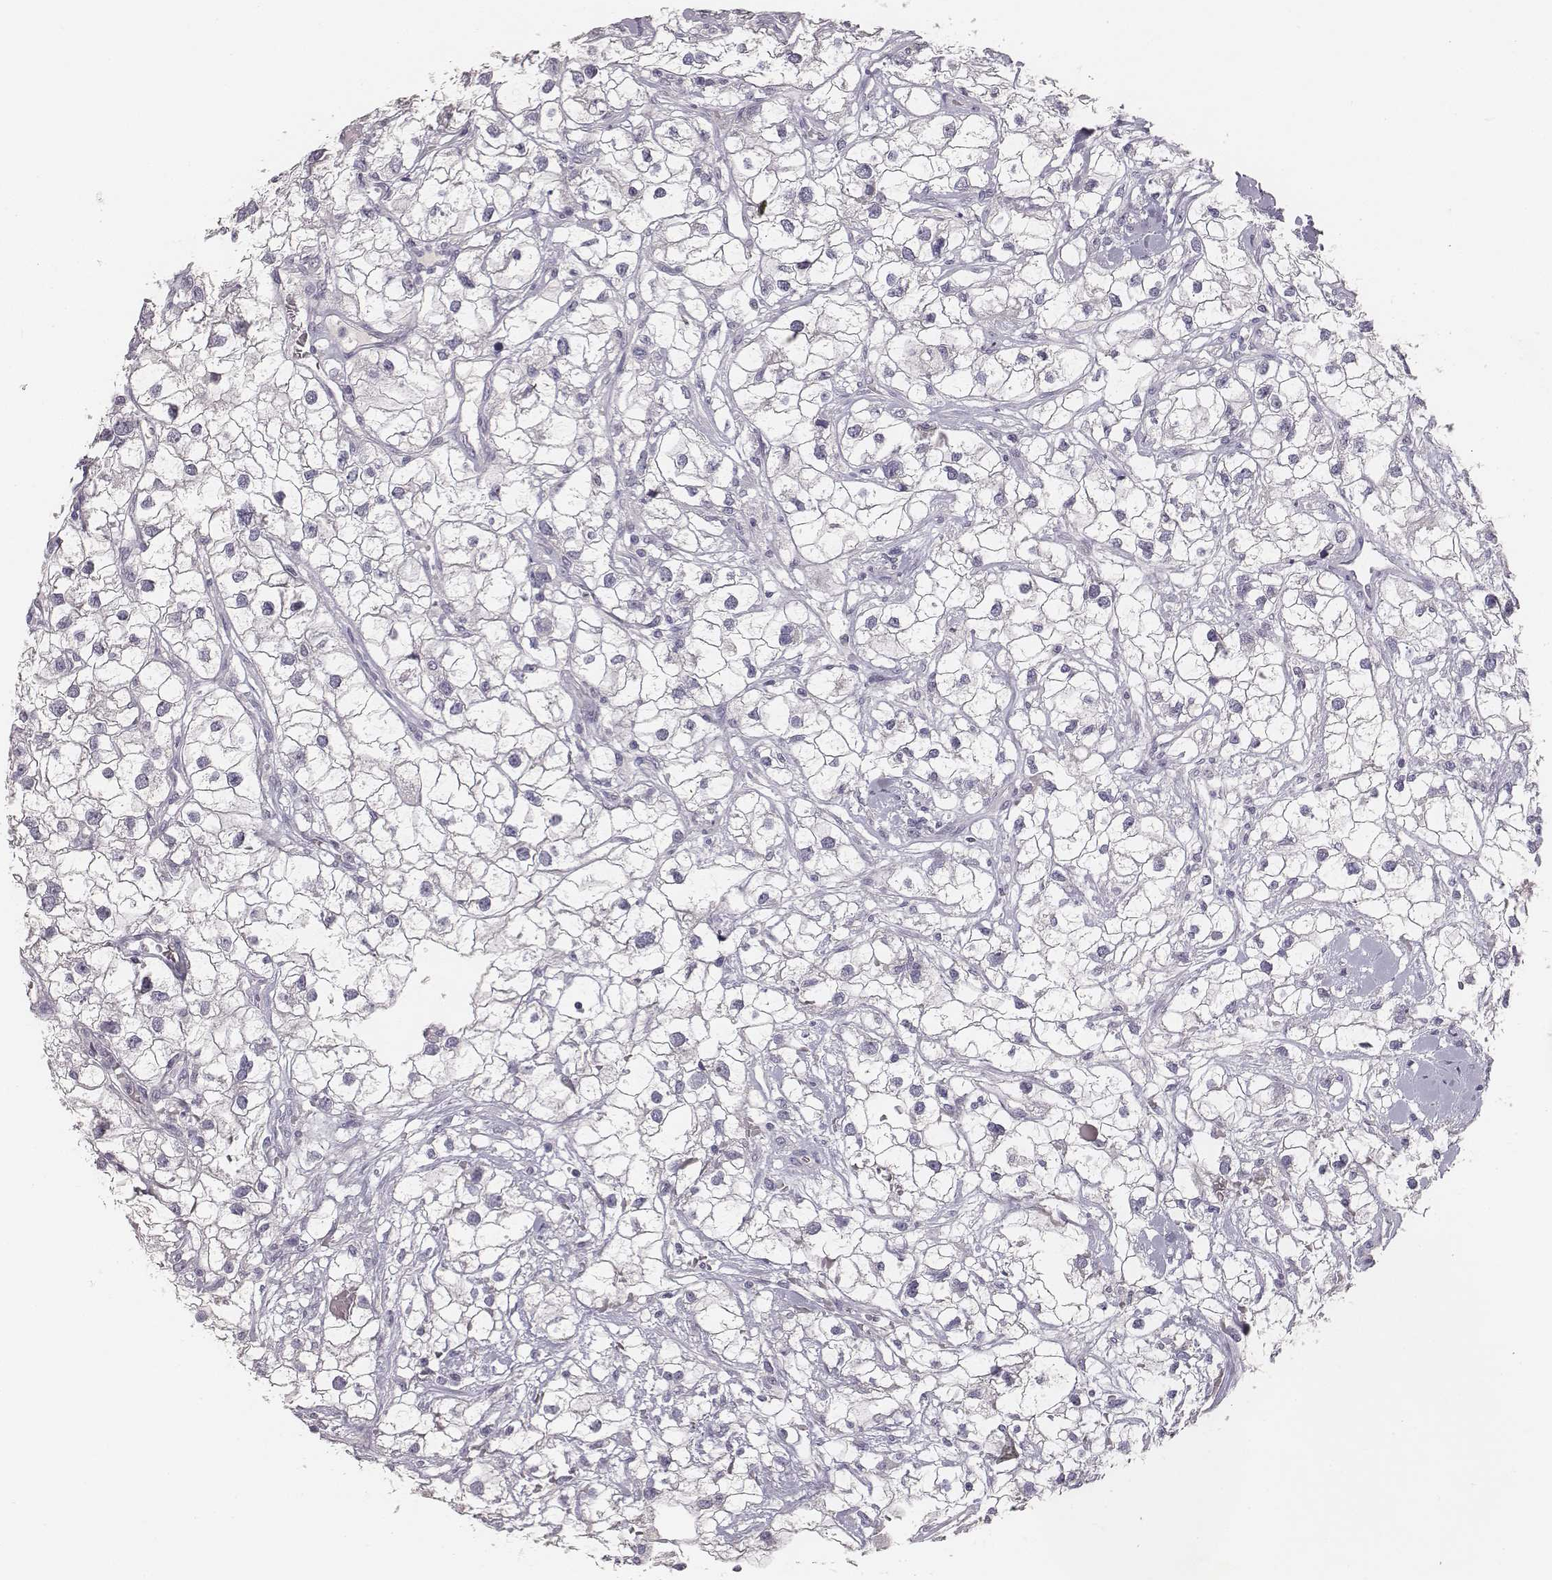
{"staining": {"intensity": "negative", "quantity": "none", "location": "none"}, "tissue": "renal cancer", "cell_type": "Tumor cells", "image_type": "cancer", "snomed": [{"axis": "morphology", "description": "Adenocarcinoma, NOS"}, {"axis": "topography", "description": "Kidney"}], "caption": "Immunohistochemistry (IHC) photomicrograph of human renal adenocarcinoma stained for a protein (brown), which exhibits no expression in tumor cells.", "gene": "MYH6", "patient": {"sex": "male", "age": 59}}